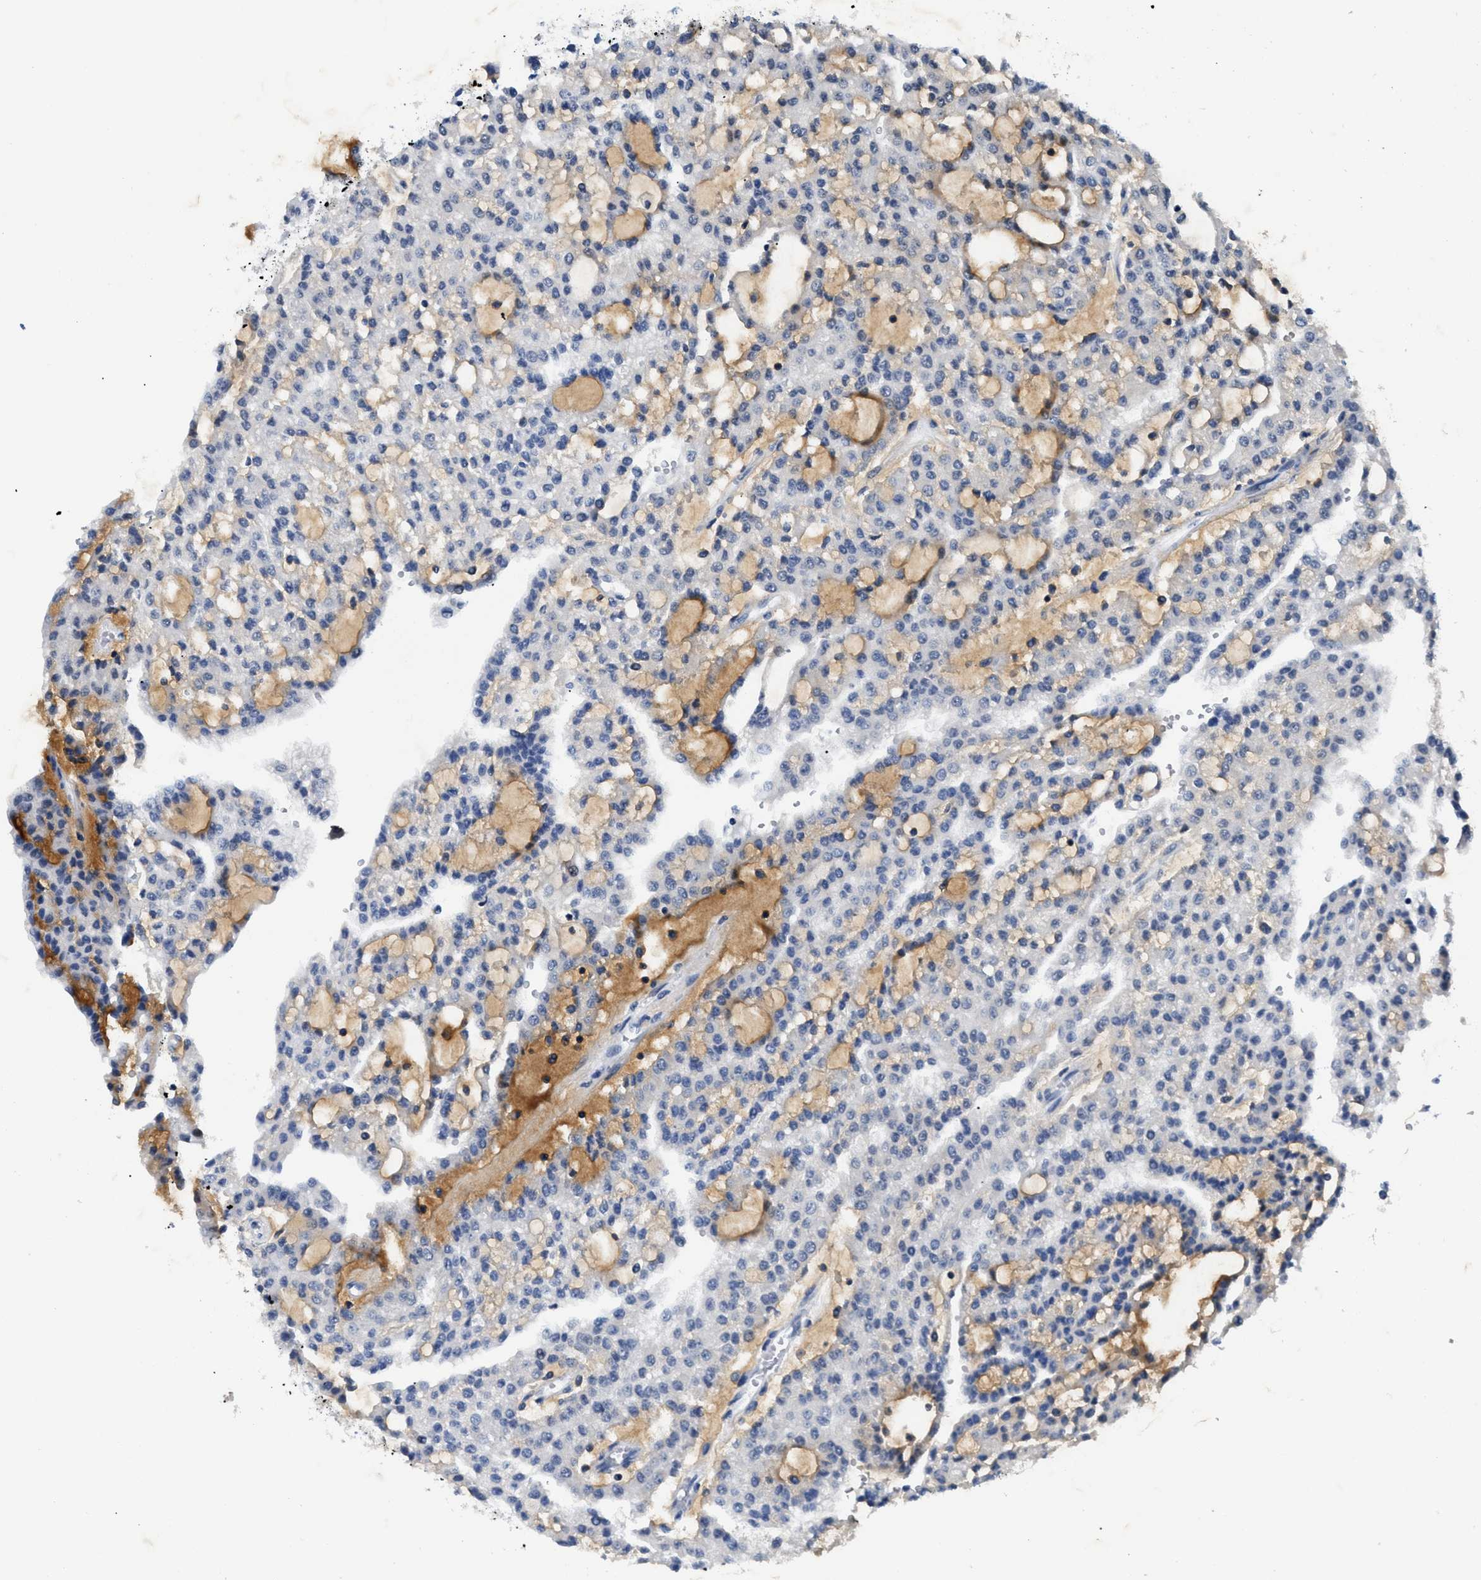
{"staining": {"intensity": "negative", "quantity": "none", "location": "none"}, "tissue": "renal cancer", "cell_type": "Tumor cells", "image_type": "cancer", "snomed": [{"axis": "morphology", "description": "Adenocarcinoma, NOS"}, {"axis": "topography", "description": "Kidney"}], "caption": "DAB (3,3'-diaminobenzidine) immunohistochemical staining of human renal cancer (adenocarcinoma) reveals no significant staining in tumor cells.", "gene": "MEA1", "patient": {"sex": "male", "age": 63}}